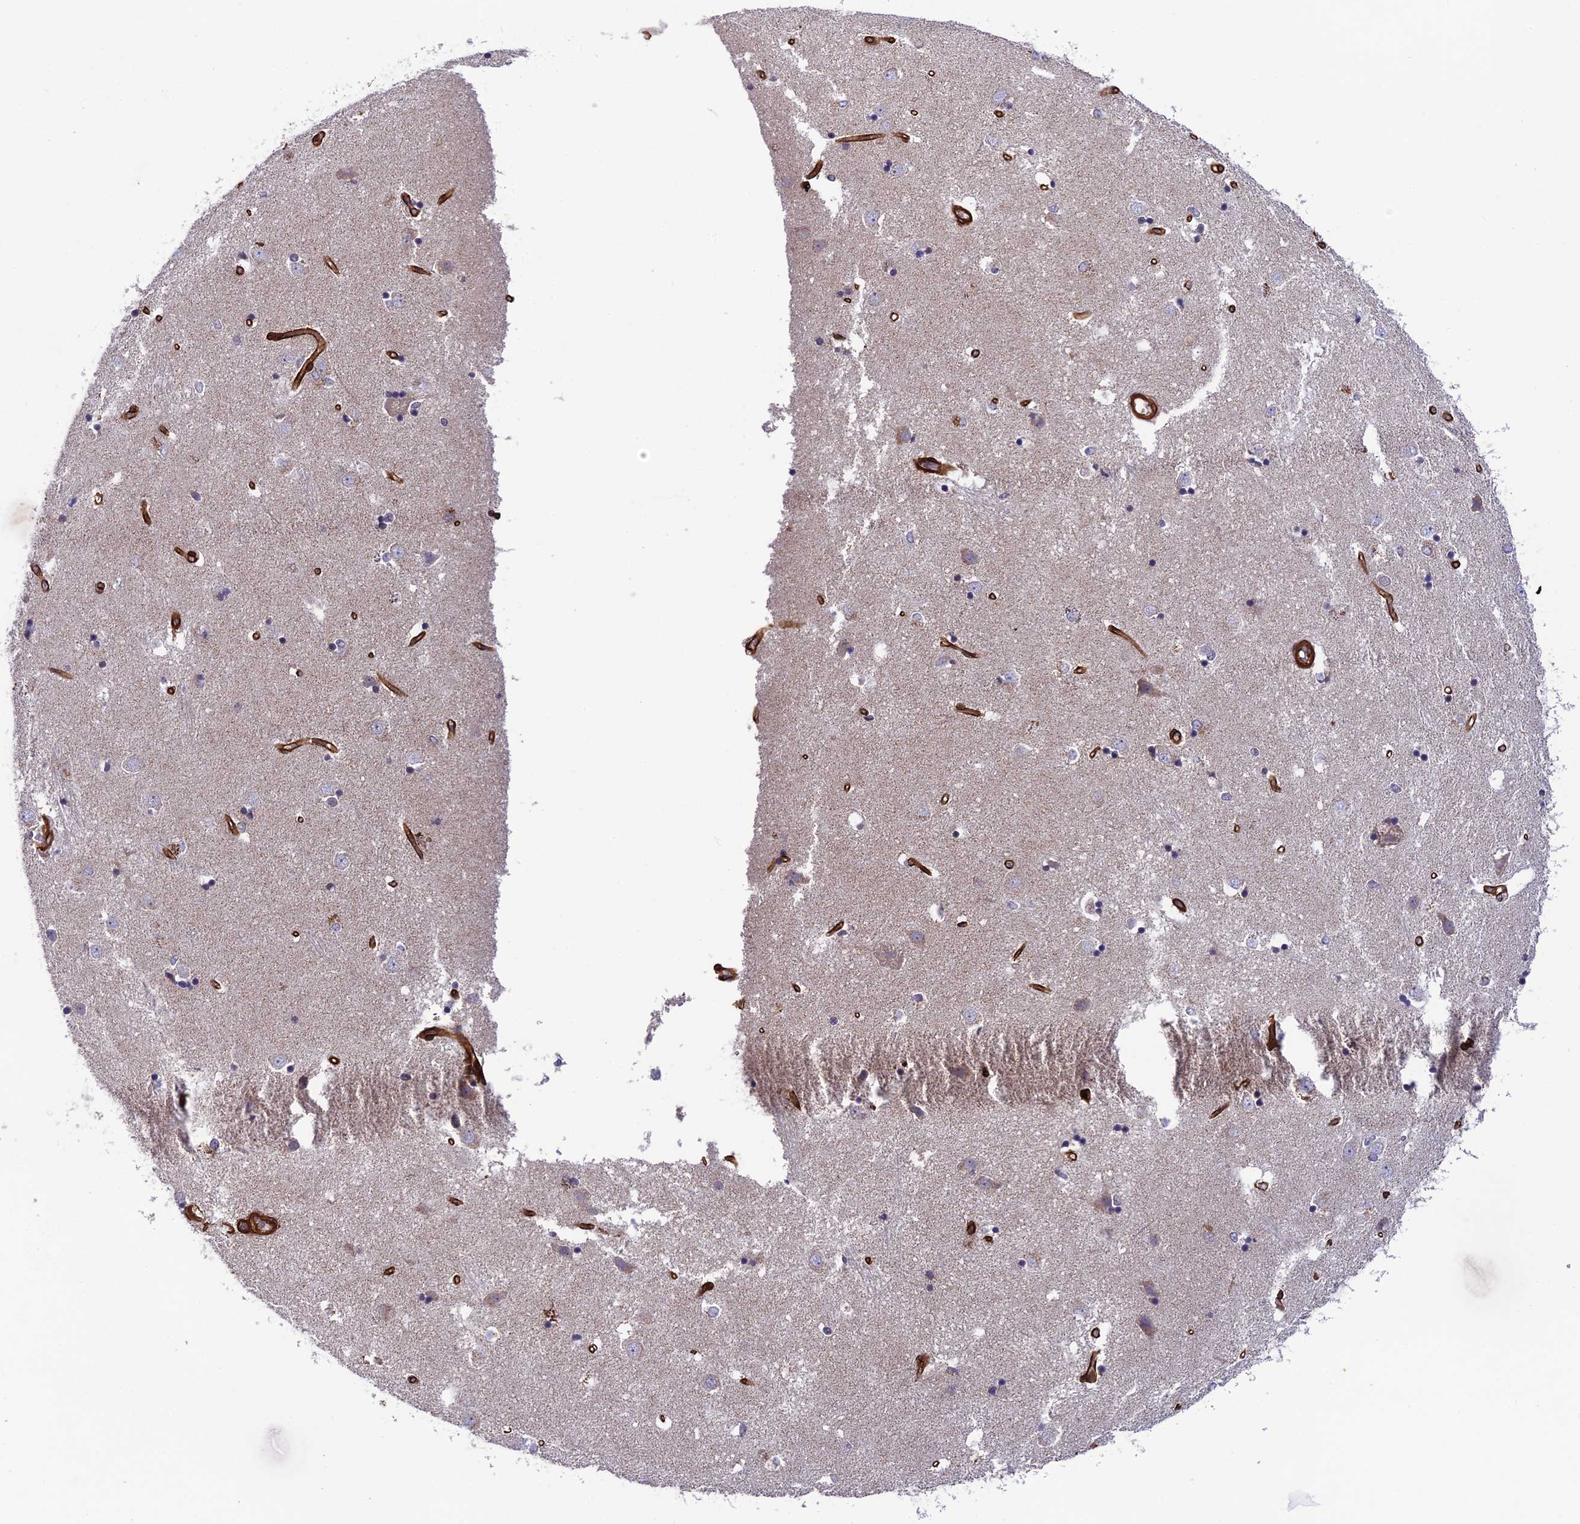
{"staining": {"intensity": "negative", "quantity": "none", "location": "none"}, "tissue": "caudate", "cell_type": "Glial cells", "image_type": "normal", "snomed": [{"axis": "morphology", "description": "Normal tissue, NOS"}, {"axis": "topography", "description": "Lateral ventricle wall"}], "caption": "Glial cells show no significant expression in unremarkable caudate. Nuclei are stained in blue.", "gene": "TNS1", "patient": {"sex": "male", "age": 45}}